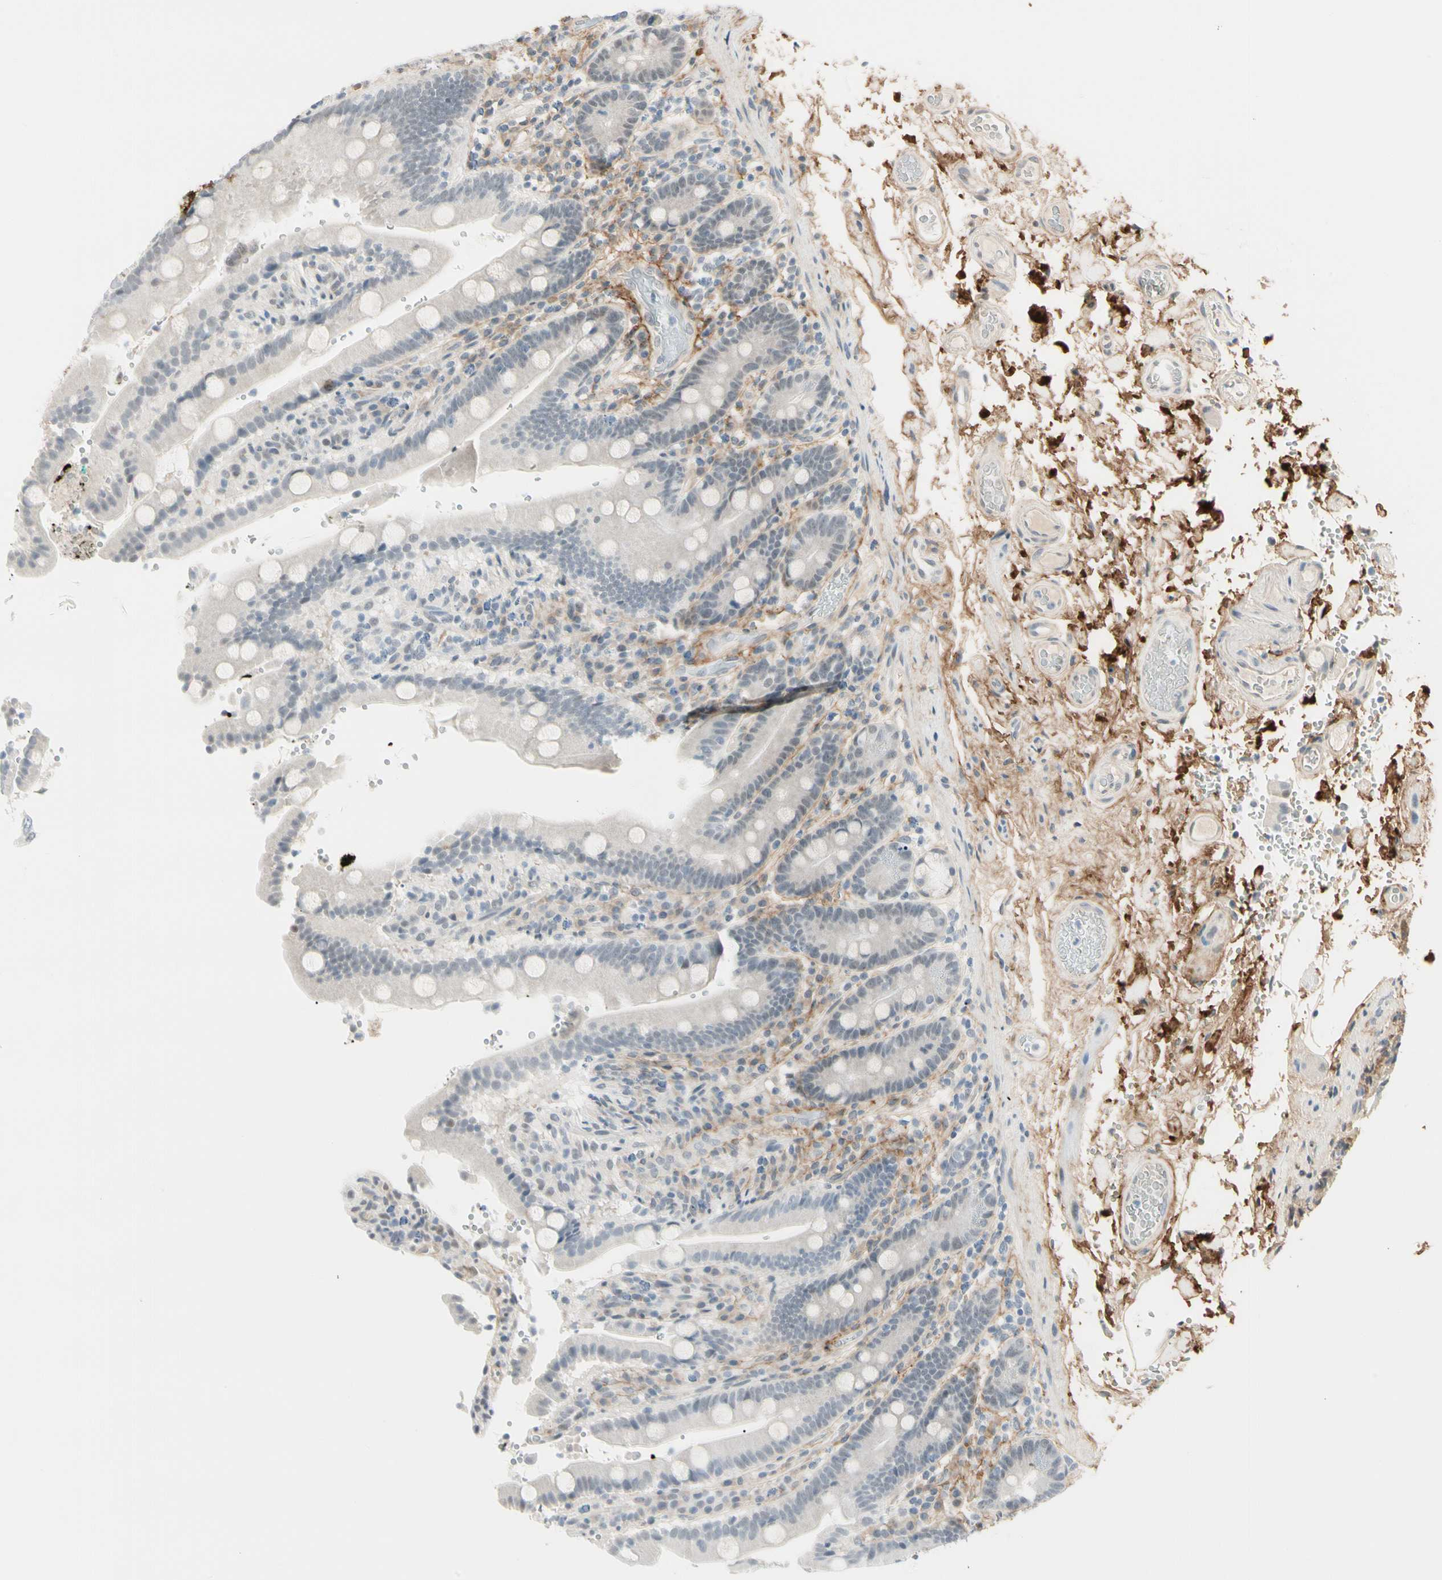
{"staining": {"intensity": "weak", "quantity": "<25%", "location": "nuclear"}, "tissue": "duodenum", "cell_type": "Glandular cells", "image_type": "normal", "snomed": [{"axis": "morphology", "description": "Normal tissue, NOS"}, {"axis": "topography", "description": "Small intestine, NOS"}], "caption": "Immunohistochemistry image of benign duodenum: human duodenum stained with DAB (3,3'-diaminobenzidine) shows no significant protein staining in glandular cells. (Immunohistochemistry (ihc), brightfield microscopy, high magnification).", "gene": "ASPN", "patient": {"sex": "female", "age": 71}}